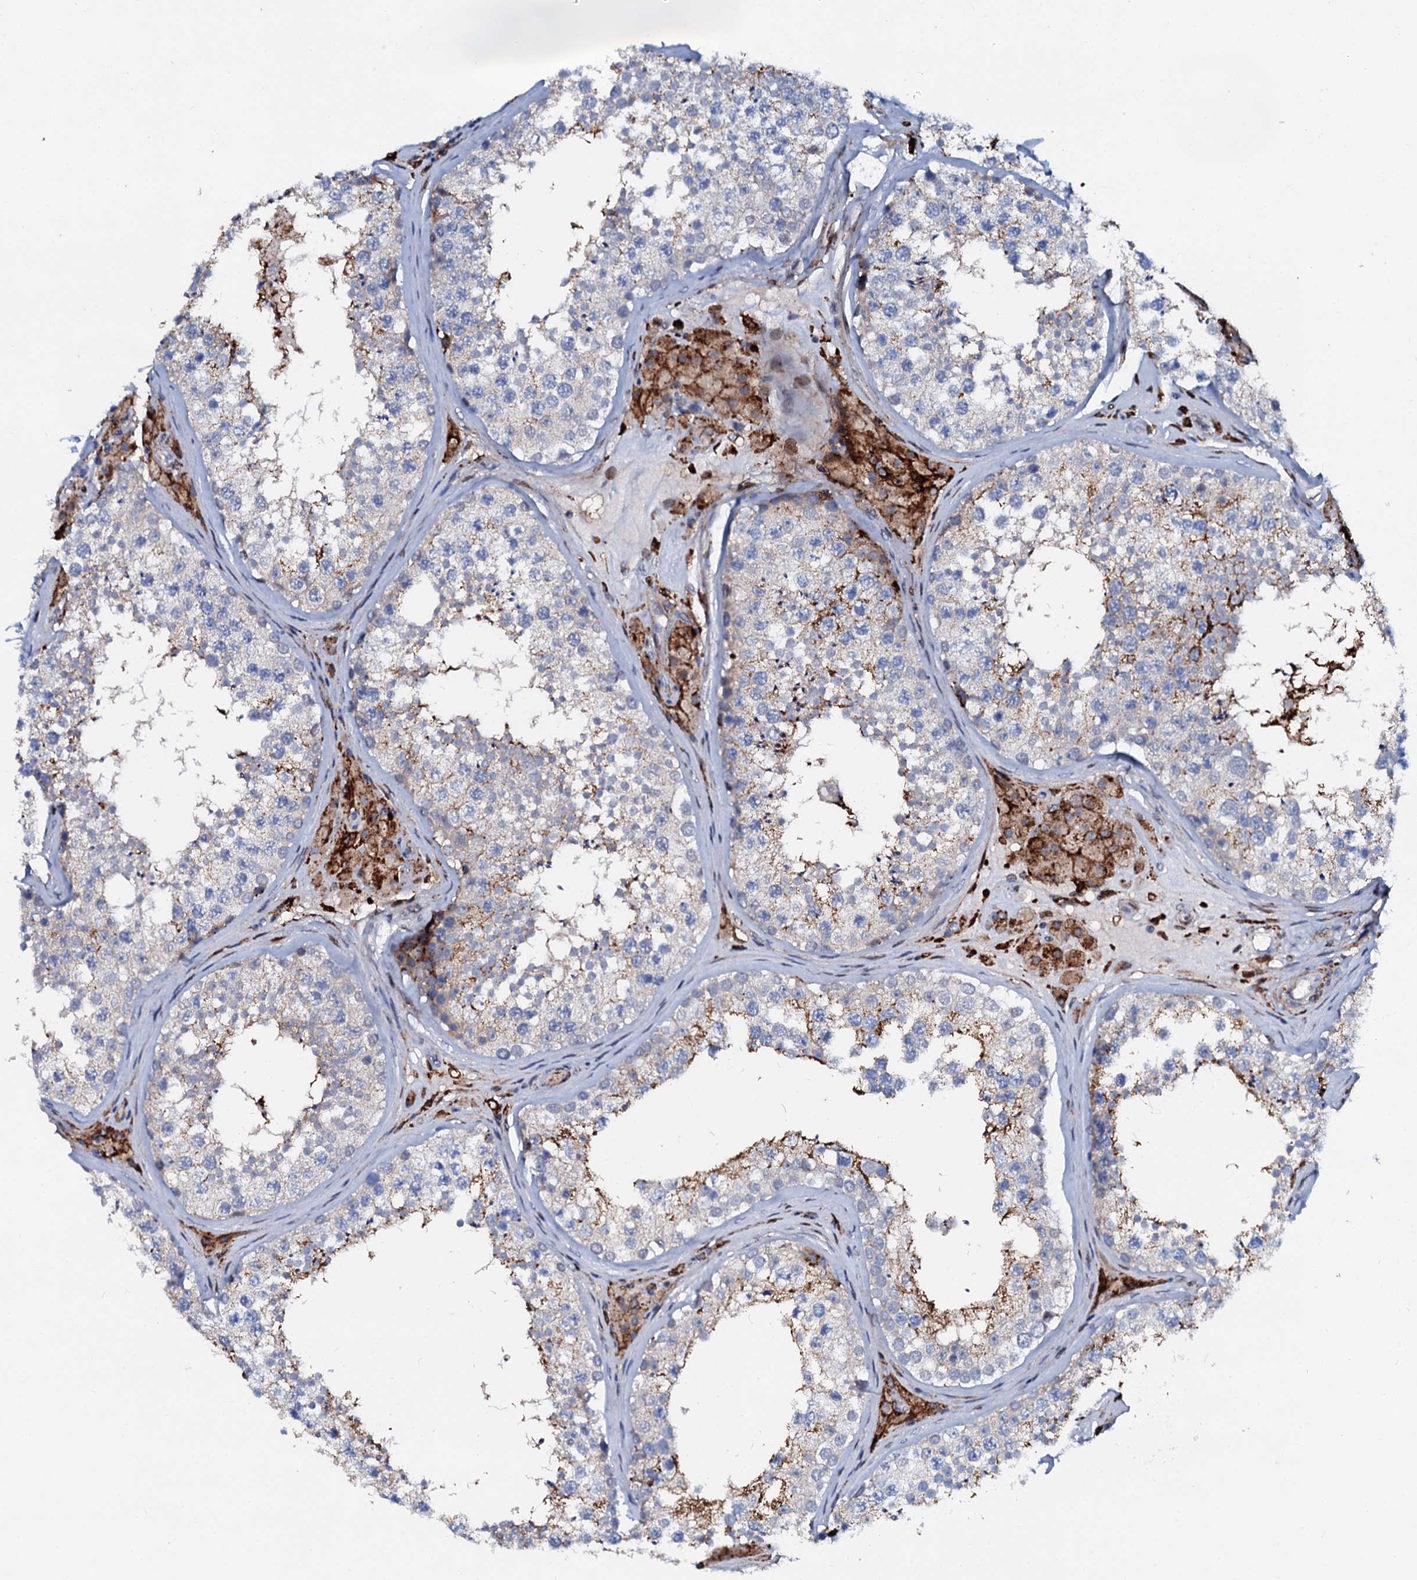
{"staining": {"intensity": "moderate", "quantity": "<25%", "location": "cytoplasmic/membranous"}, "tissue": "testis", "cell_type": "Cells in seminiferous ducts", "image_type": "normal", "snomed": [{"axis": "morphology", "description": "Normal tissue, NOS"}, {"axis": "topography", "description": "Testis"}], "caption": "The image shows staining of benign testis, revealing moderate cytoplasmic/membranous protein staining (brown color) within cells in seminiferous ducts. (Brightfield microscopy of DAB IHC at high magnification).", "gene": "MED13L", "patient": {"sex": "male", "age": 46}}